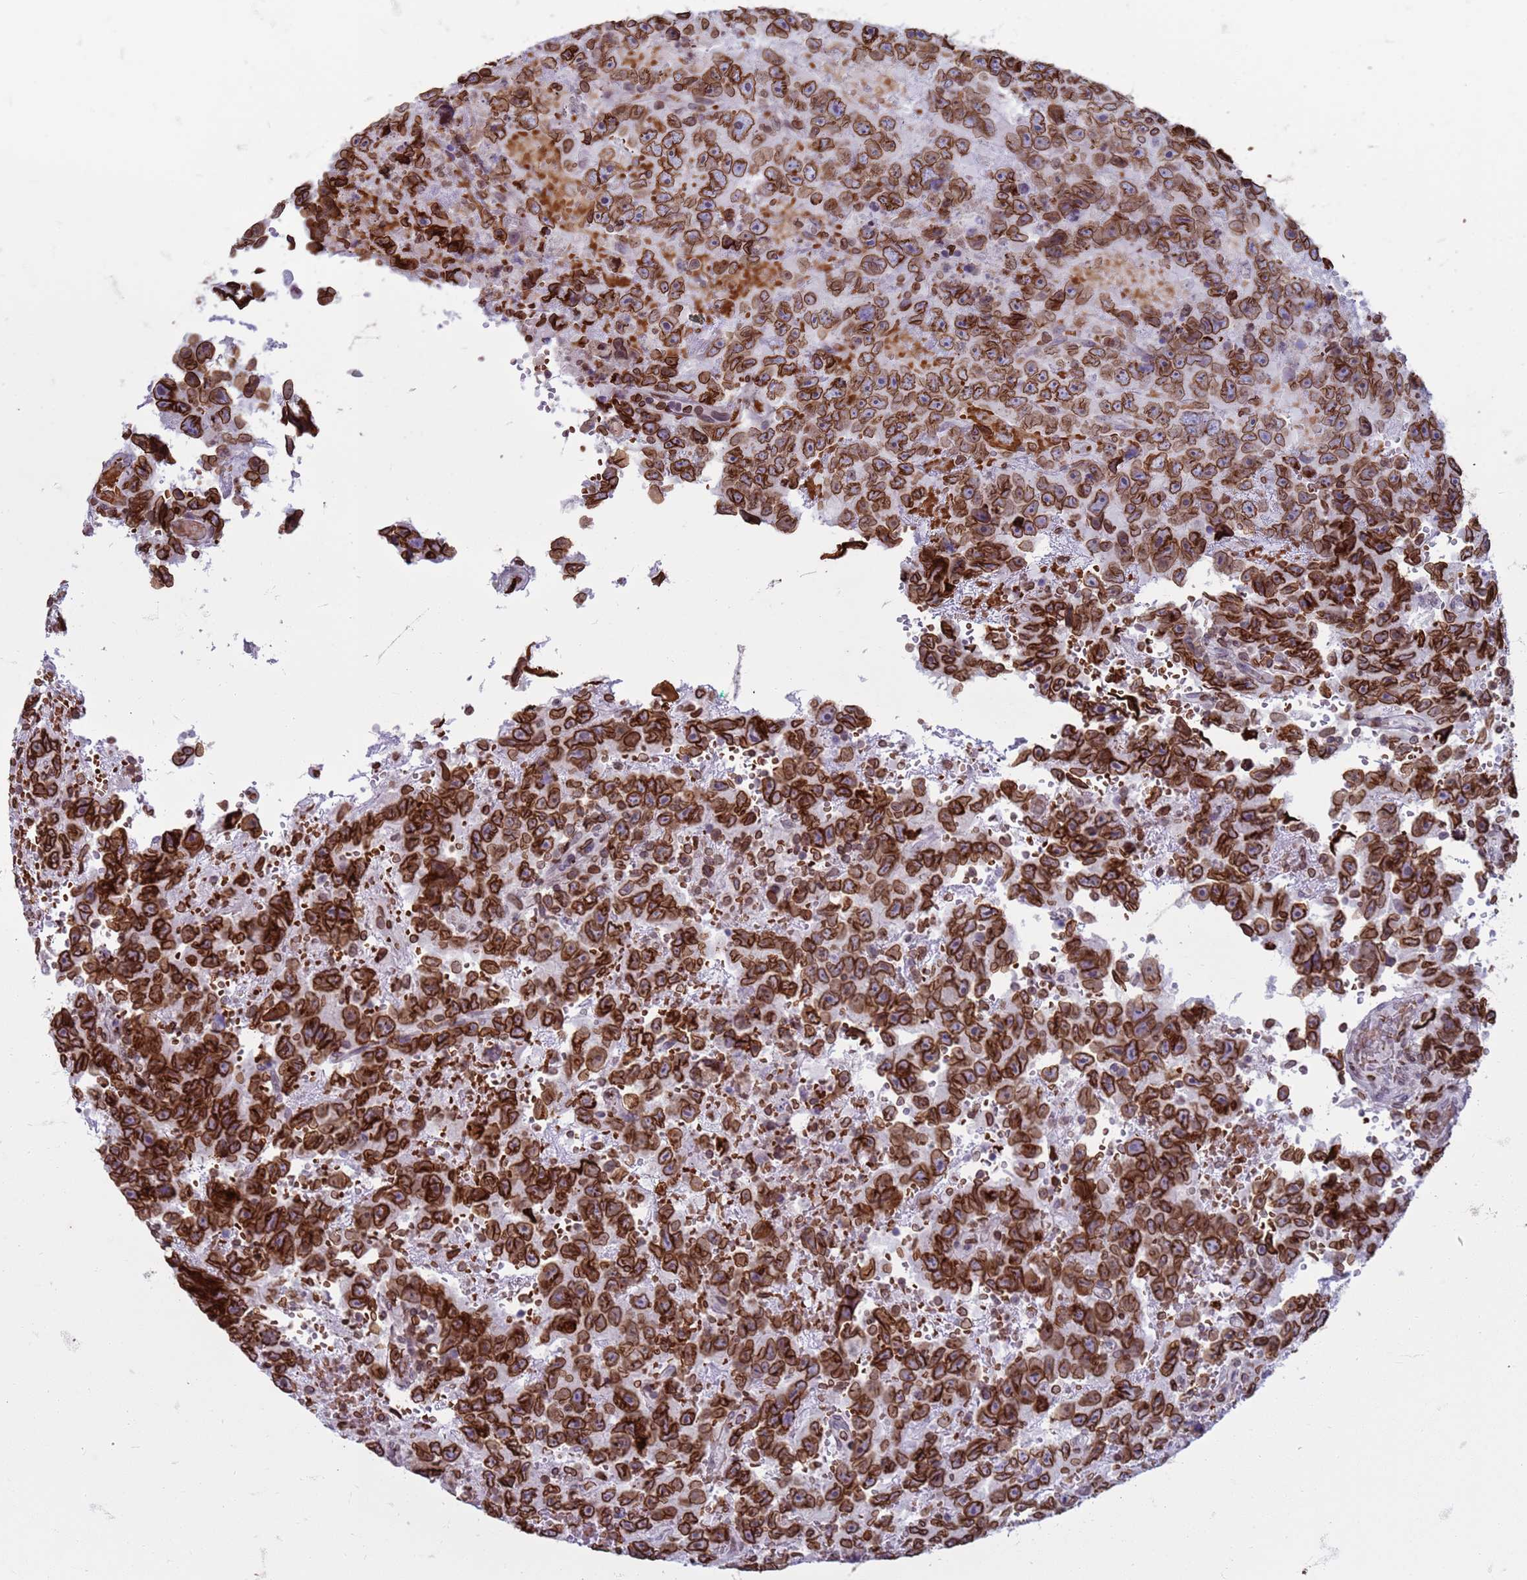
{"staining": {"intensity": "strong", "quantity": ">75%", "location": "cytoplasmic/membranous,nuclear"}, "tissue": "testis cancer", "cell_type": "Tumor cells", "image_type": "cancer", "snomed": [{"axis": "morphology", "description": "Carcinoma, Embryonal, NOS"}, {"axis": "topography", "description": "Testis"}], "caption": "Protein staining of testis cancer (embryonal carcinoma) tissue demonstrates strong cytoplasmic/membranous and nuclear staining in approximately >75% of tumor cells.", "gene": "METTL25B", "patient": {"sex": "male", "age": 45}}